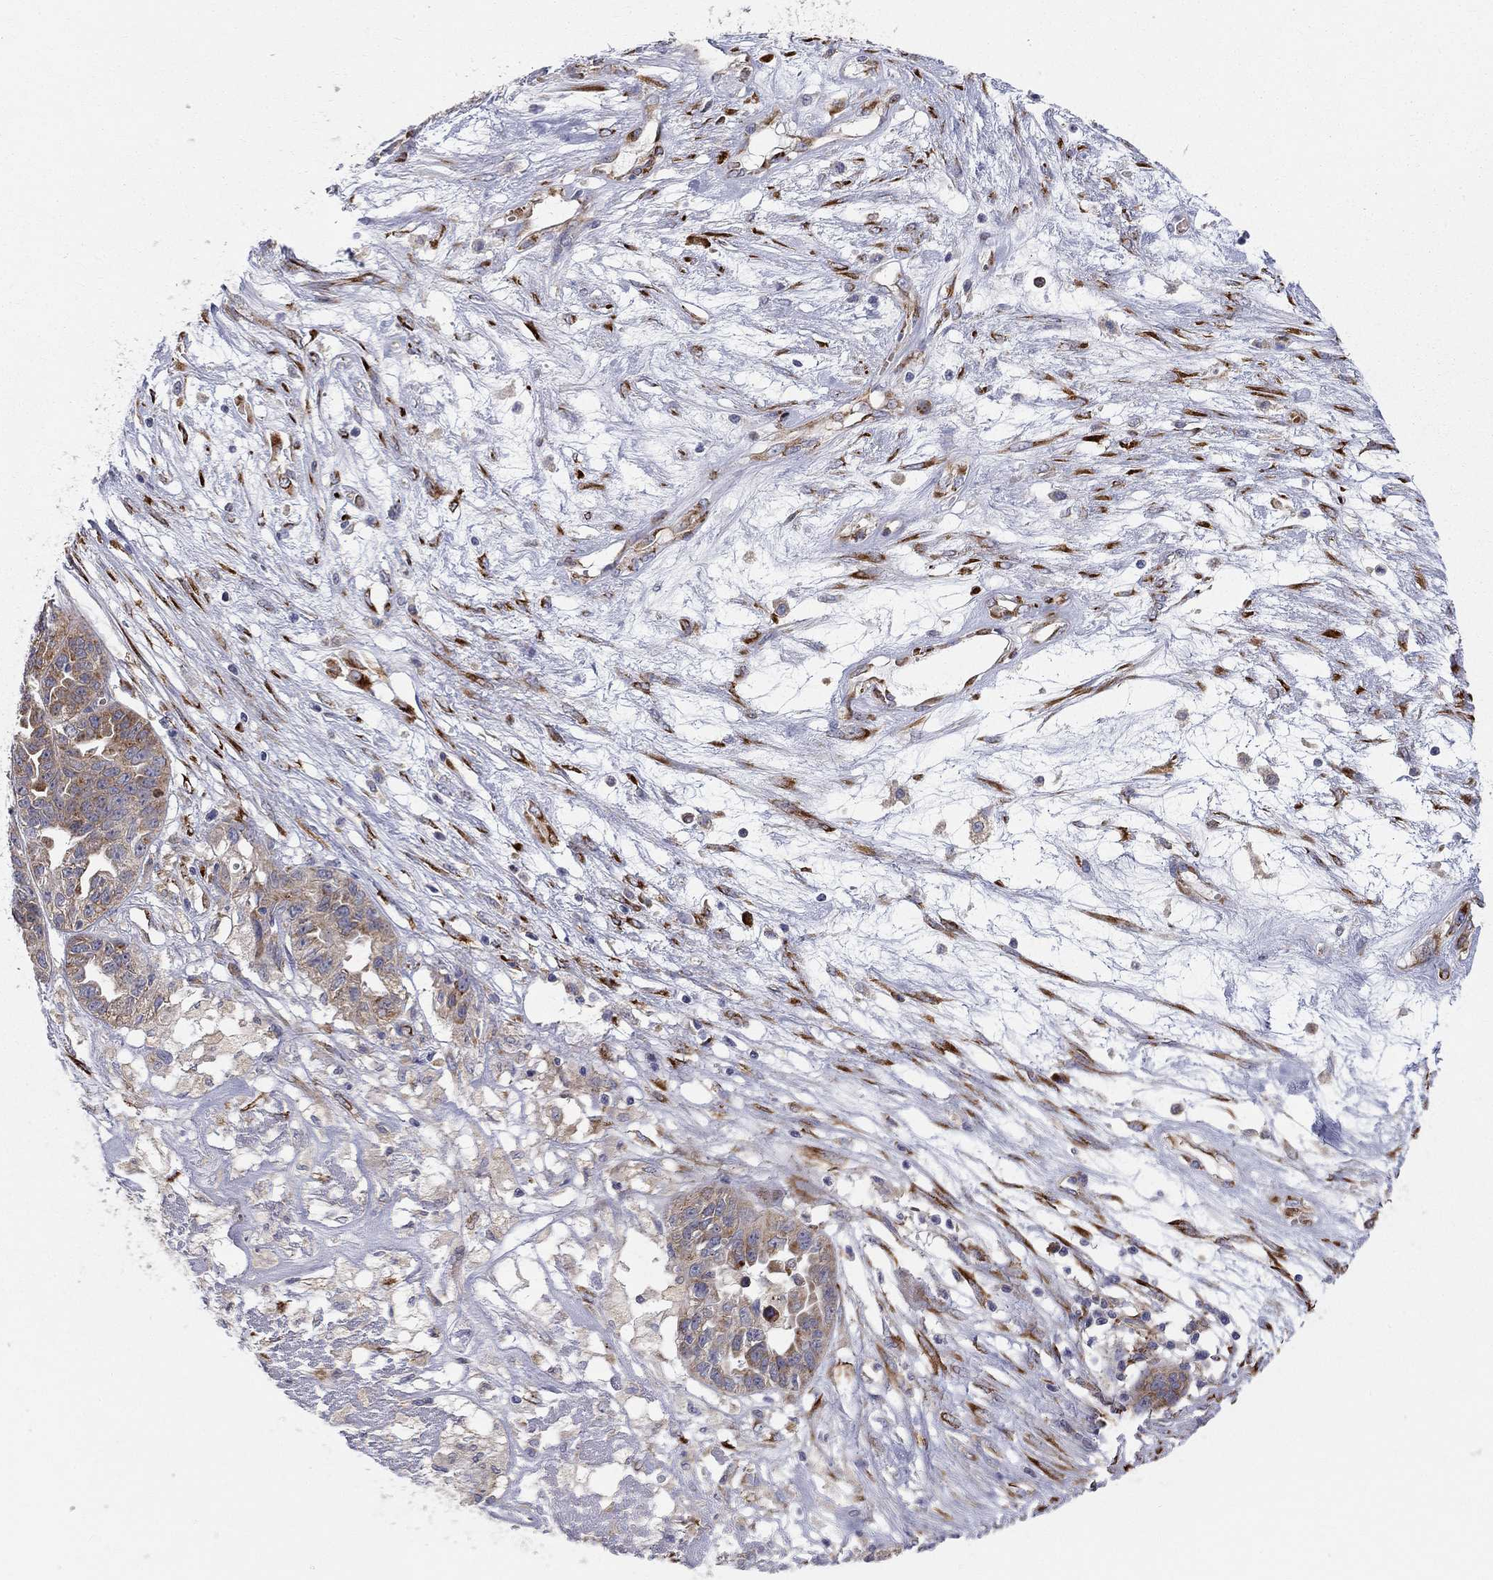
{"staining": {"intensity": "strong", "quantity": "<25%", "location": "cytoplasmic/membranous"}, "tissue": "ovarian cancer", "cell_type": "Tumor cells", "image_type": "cancer", "snomed": [{"axis": "morphology", "description": "Cystadenocarcinoma, serous, NOS"}, {"axis": "topography", "description": "Ovary"}], "caption": "An image showing strong cytoplasmic/membranous staining in approximately <25% of tumor cells in ovarian serous cystadenocarcinoma, as visualized by brown immunohistochemical staining.", "gene": "CASTOR1", "patient": {"sex": "female", "age": 87}}